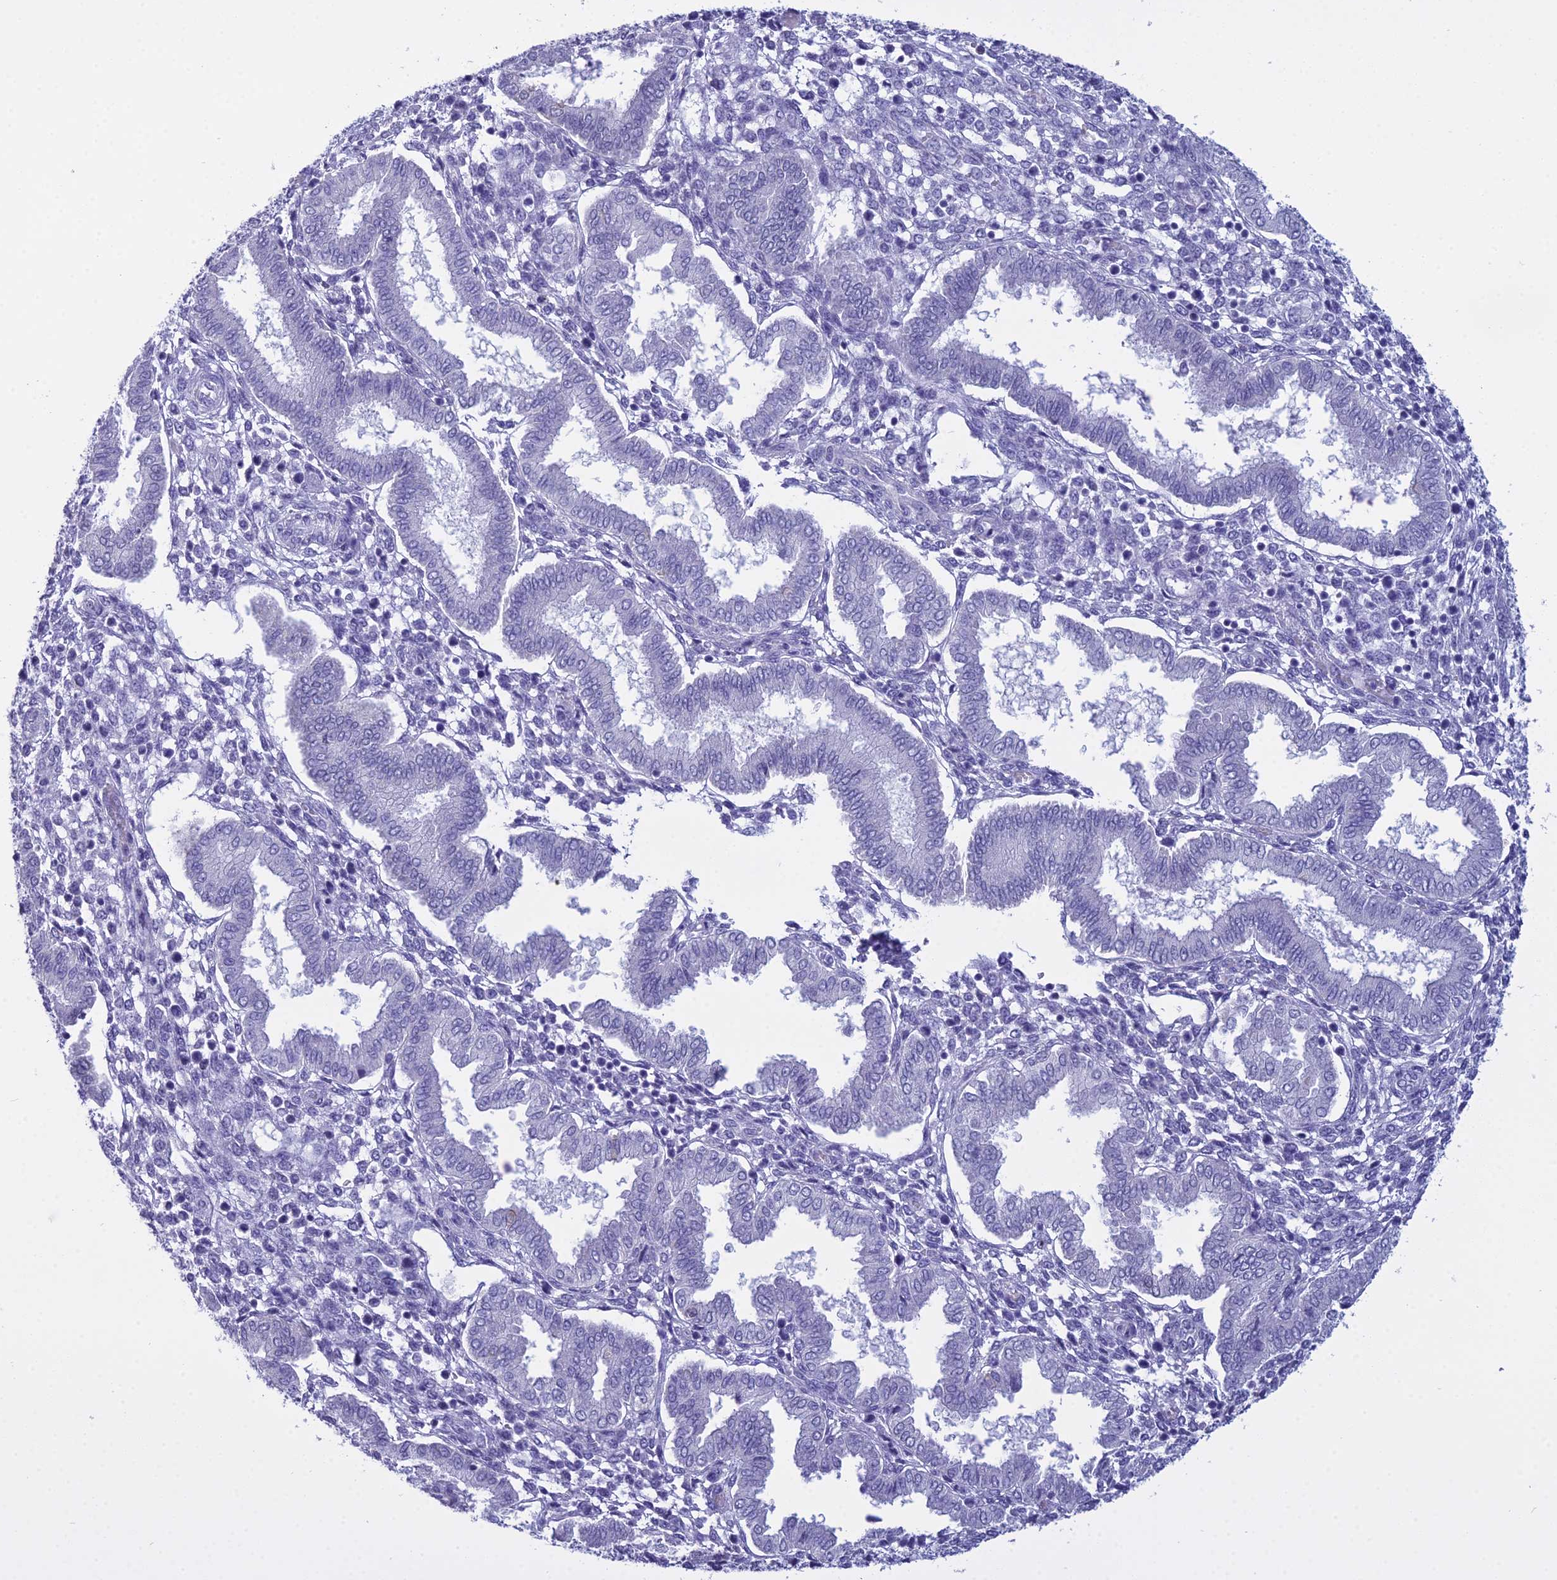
{"staining": {"intensity": "negative", "quantity": "none", "location": "none"}, "tissue": "endometrium", "cell_type": "Cells in endometrial stroma", "image_type": "normal", "snomed": [{"axis": "morphology", "description": "Normal tissue, NOS"}, {"axis": "topography", "description": "Endometrium"}], "caption": "DAB (3,3'-diaminobenzidine) immunohistochemical staining of normal endometrium shows no significant staining in cells in endometrial stroma.", "gene": "MAP6", "patient": {"sex": "female", "age": 24}}